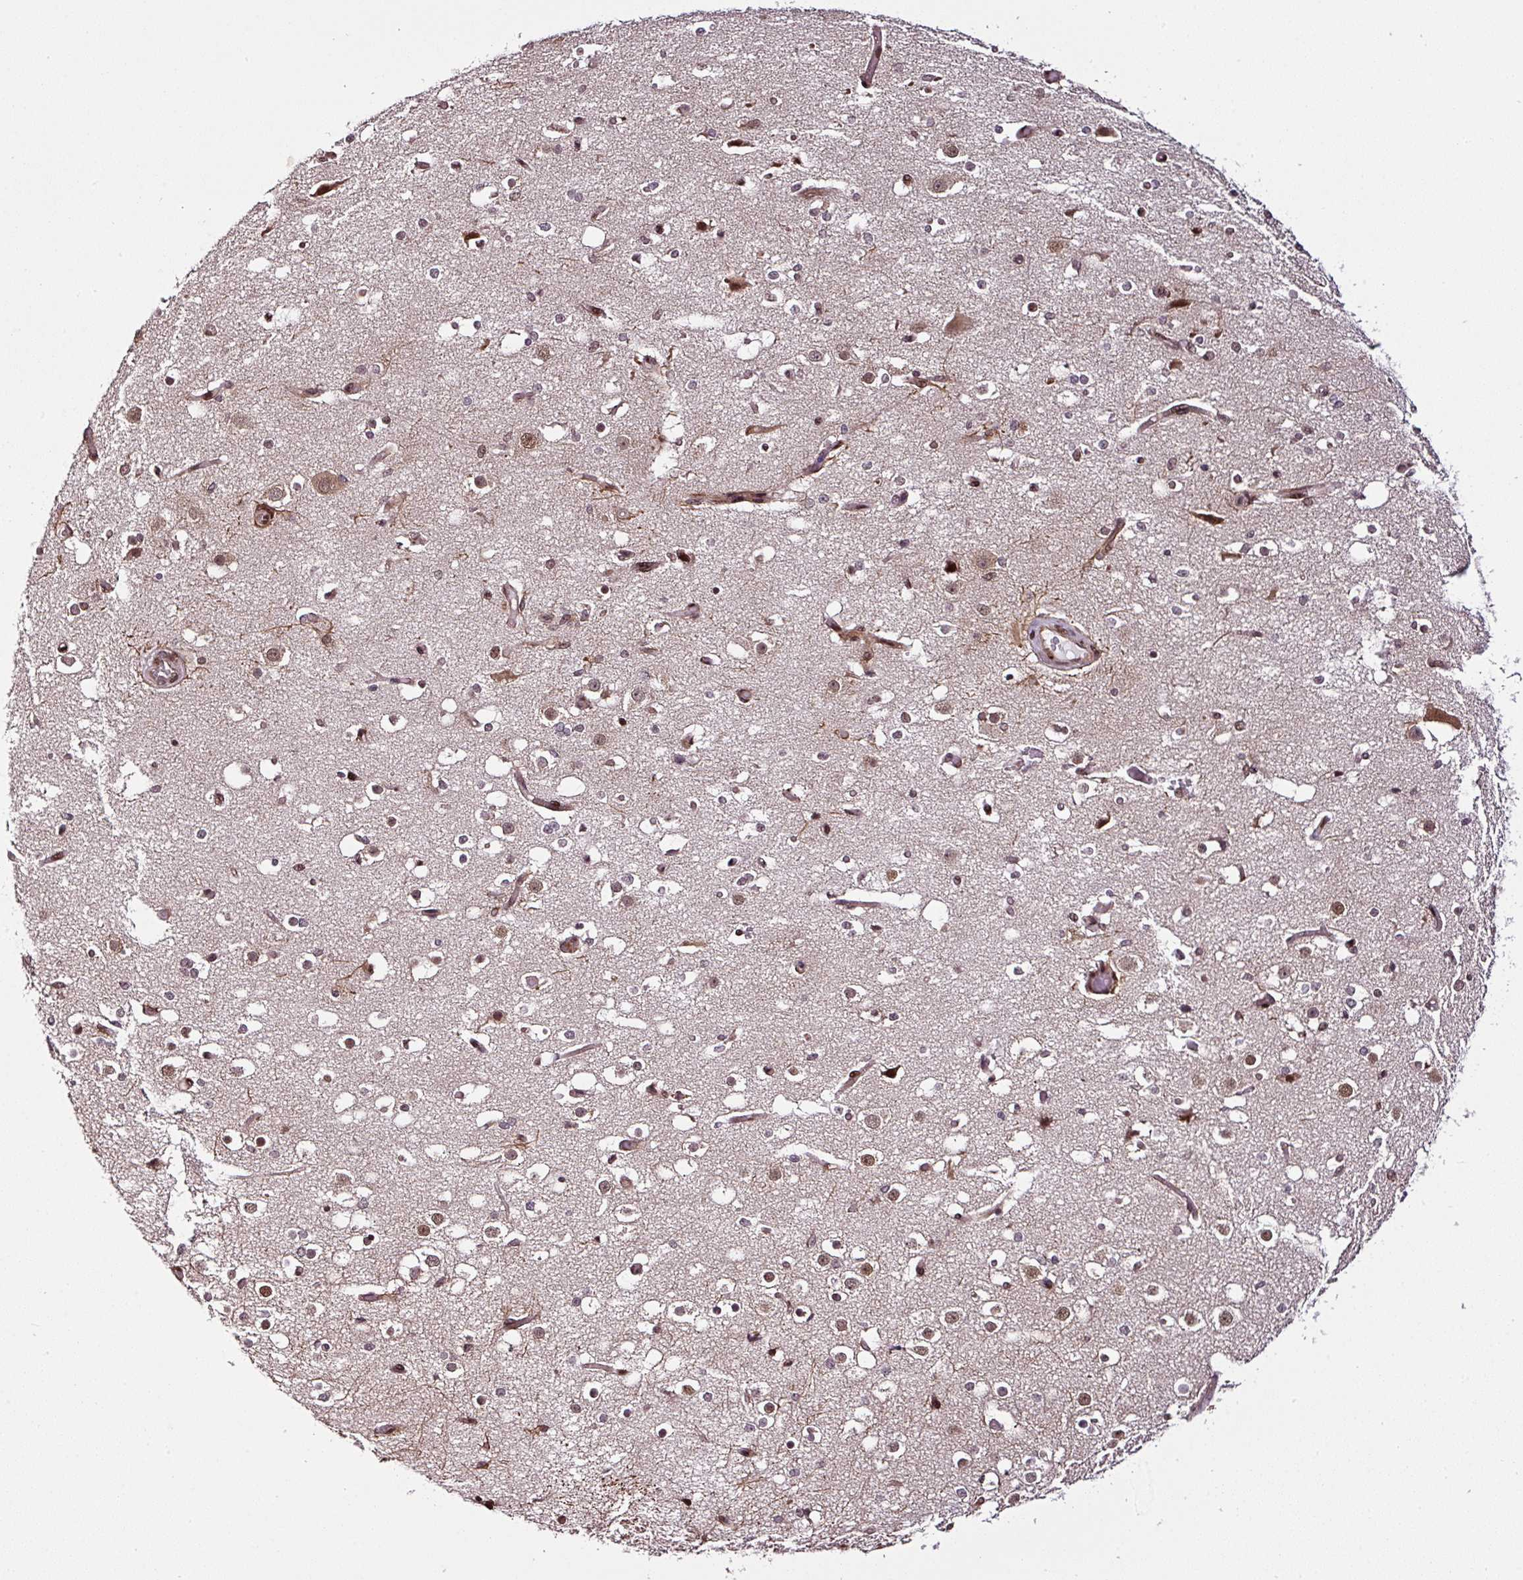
{"staining": {"intensity": "moderate", "quantity": ">75%", "location": "cytoplasmic/membranous,nuclear"}, "tissue": "cerebral cortex", "cell_type": "Endothelial cells", "image_type": "normal", "snomed": [{"axis": "morphology", "description": "Normal tissue, NOS"}, {"axis": "morphology", "description": "Inflammation, NOS"}, {"axis": "topography", "description": "Cerebral cortex"}], "caption": "Immunohistochemical staining of benign cerebral cortex exhibits >75% levels of moderate cytoplasmic/membranous,nuclear protein expression in about >75% of endothelial cells. The staining was performed using DAB (3,3'-diaminobenzidine), with brown indicating positive protein expression. Nuclei are stained blue with hematoxylin.", "gene": "COPRS", "patient": {"sex": "male", "age": 6}}